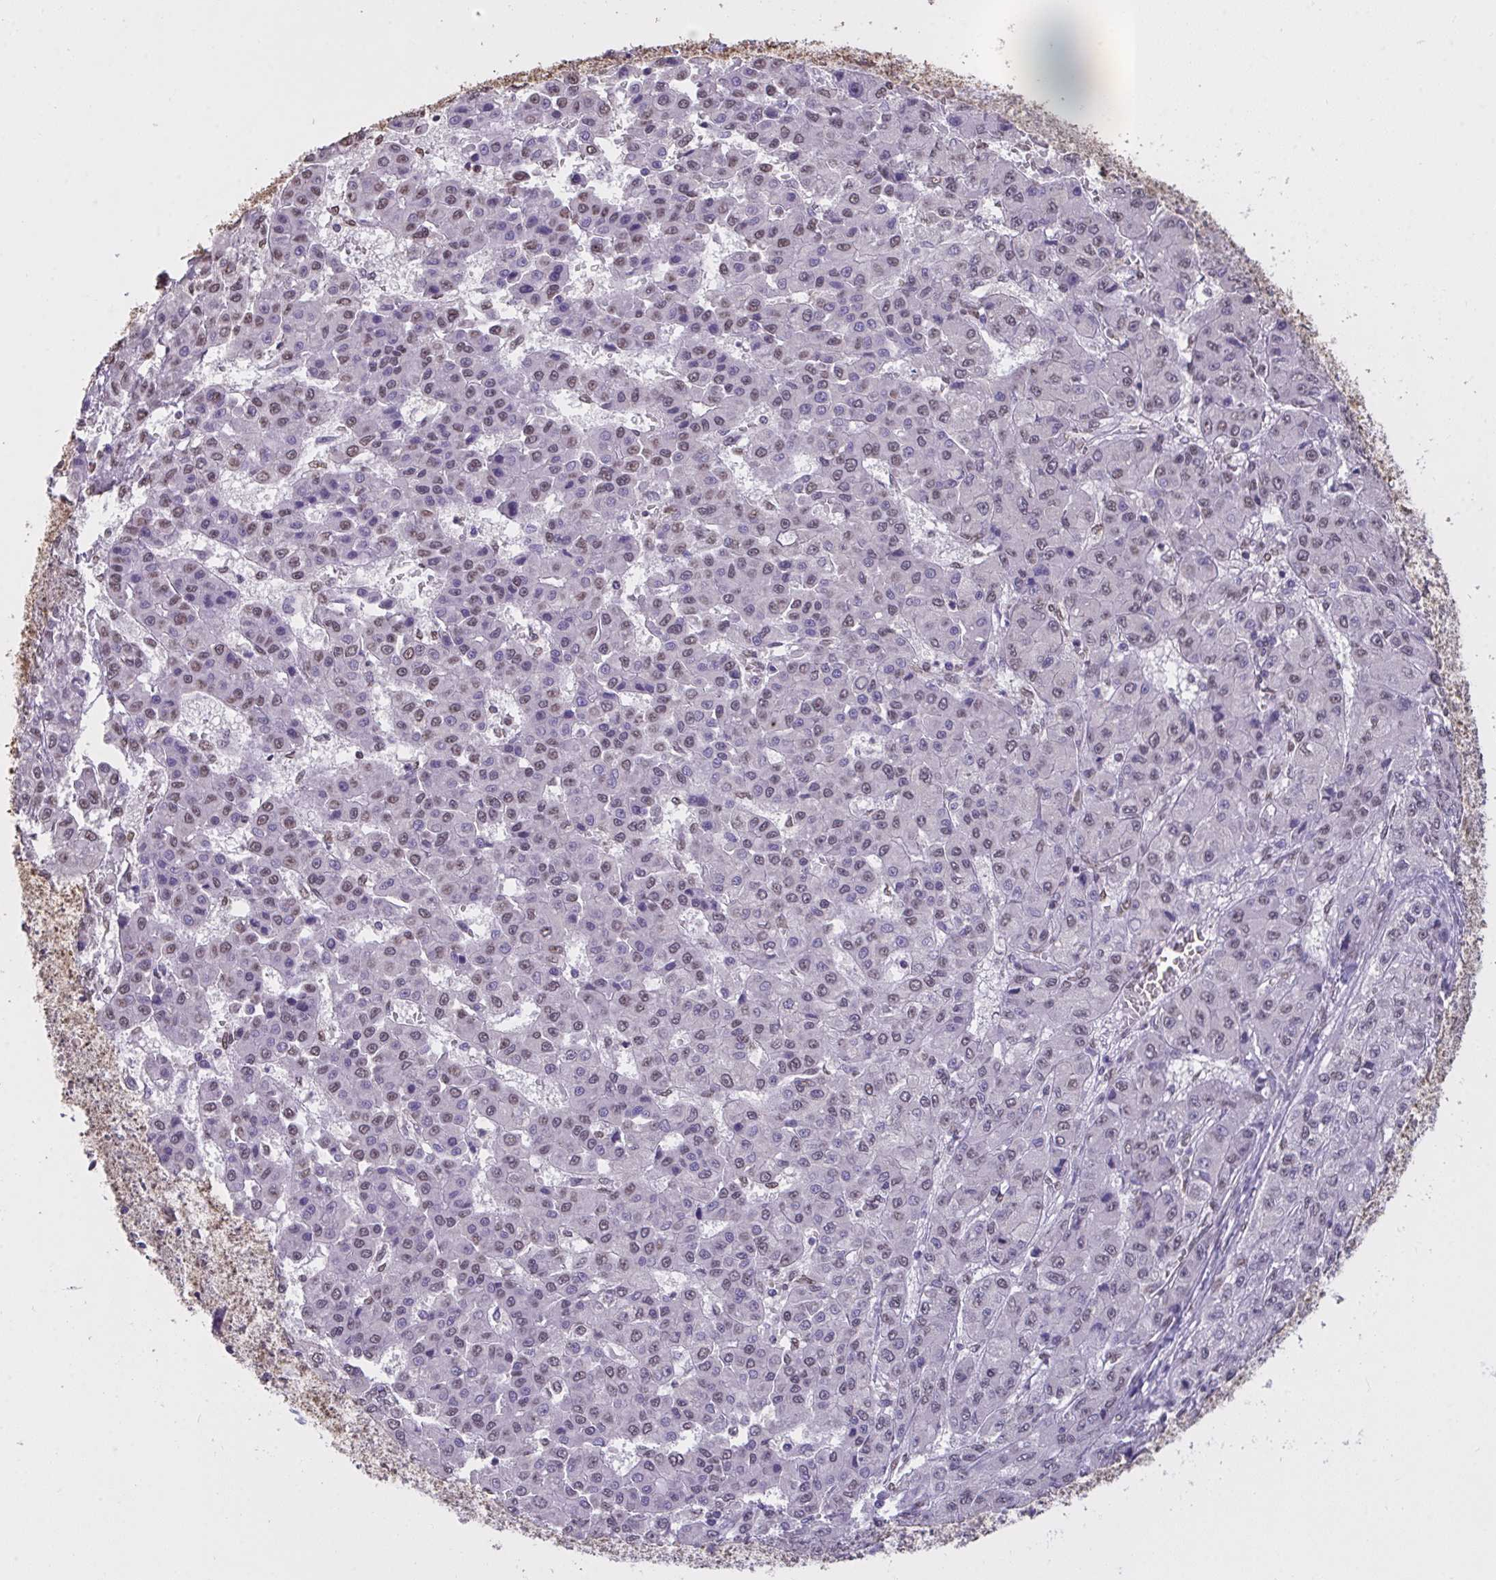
{"staining": {"intensity": "weak", "quantity": "25%-75%", "location": "nuclear"}, "tissue": "liver cancer", "cell_type": "Tumor cells", "image_type": "cancer", "snomed": [{"axis": "morphology", "description": "Carcinoma, Hepatocellular, NOS"}, {"axis": "topography", "description": "Liver"}], "caption": "Liver cancer tissue reveals weak nuclear positivity in approximately 25%-75% of tumor cells, visualized by immunohistochemistry. (Brightfield microscopy of DAB IHC at high magnification).", "gene": "SEMA6B", "patient": {"sex": "male", "age": 70}}